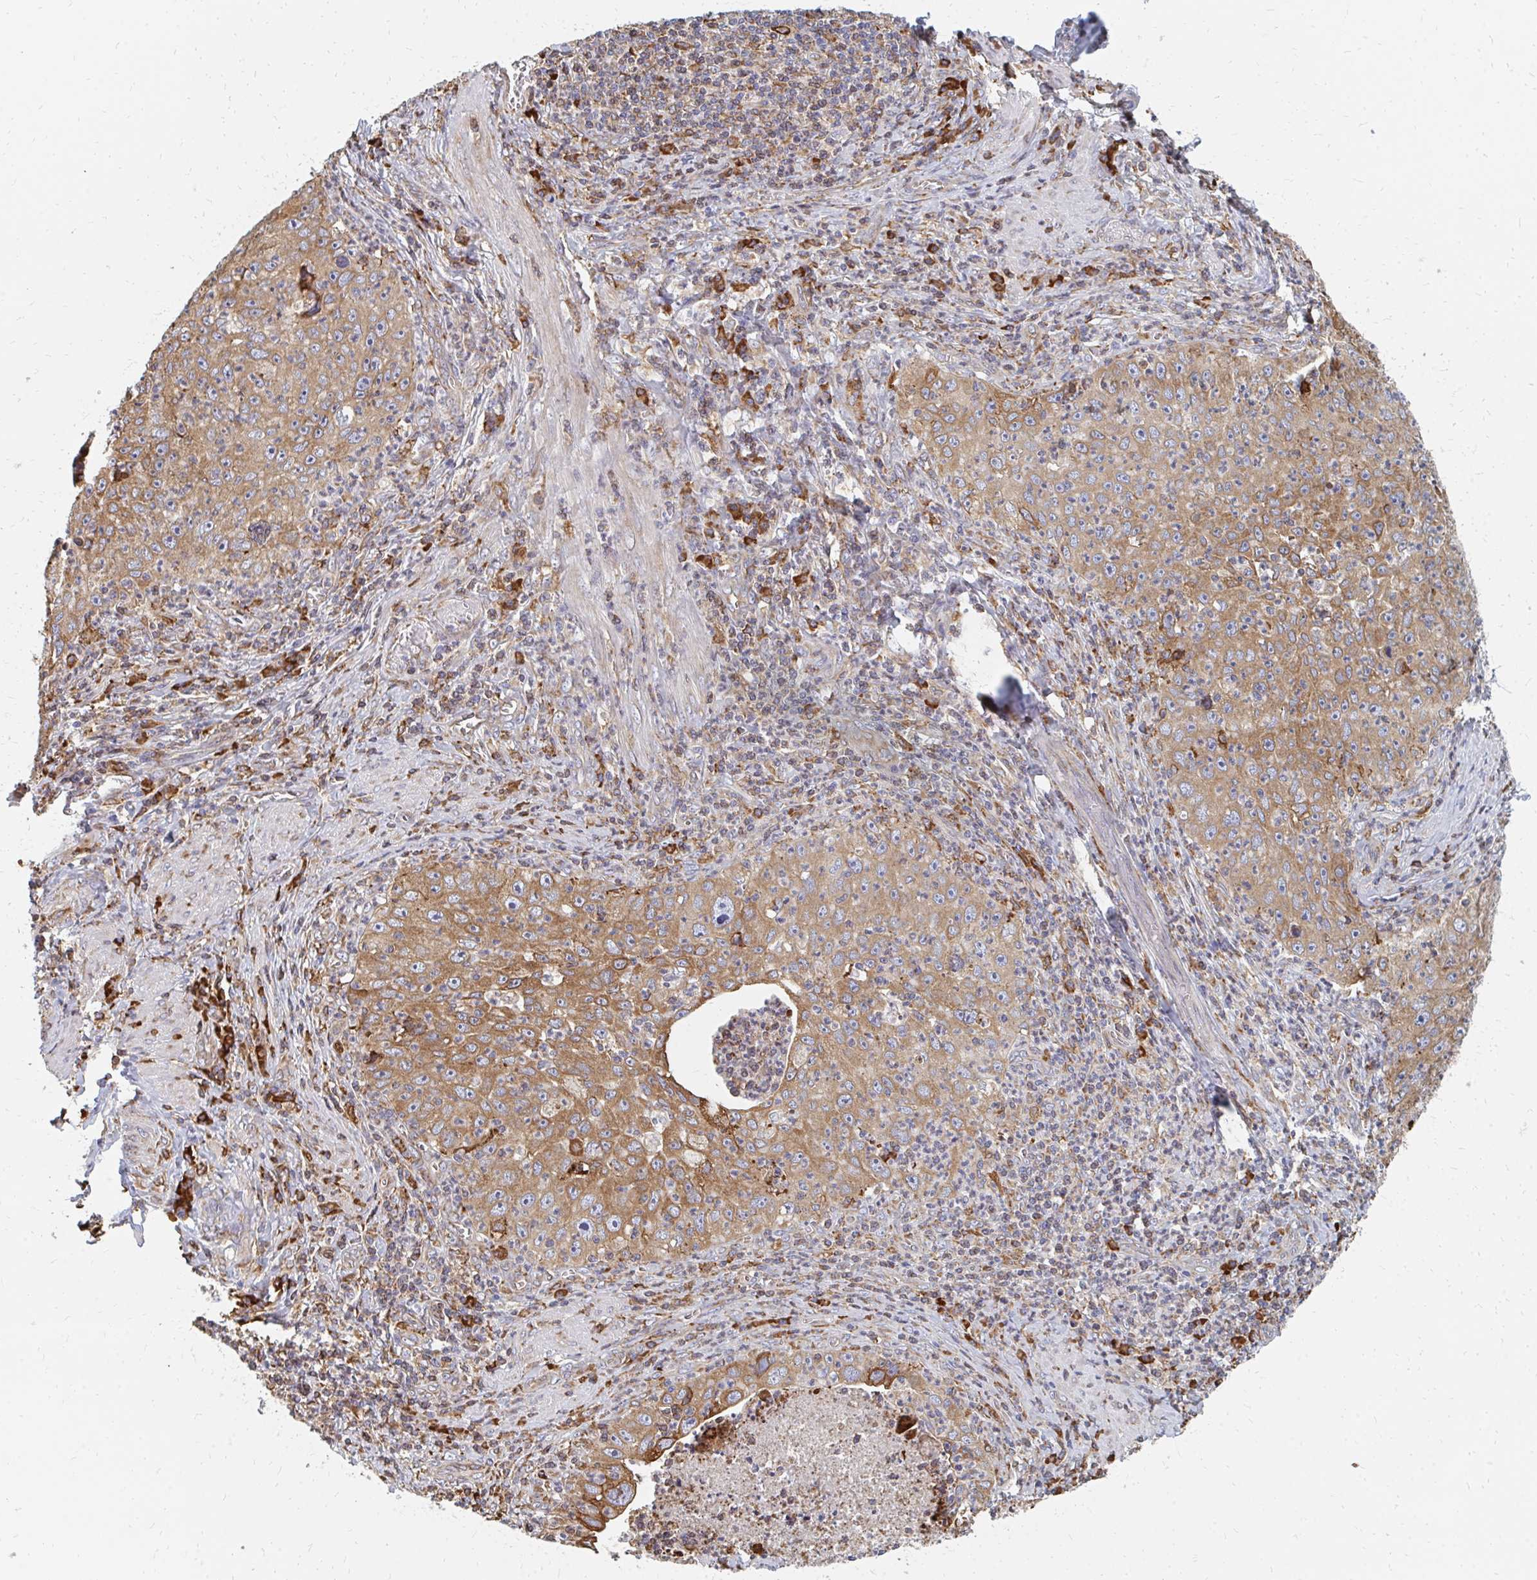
{"staining": {"intensity": "moderate", "quantity": ">75%", "location": "cytoplasmic/membranous"}, "tissue": "cervical cancer", "cell_type": "Tumor cells", "image_type": "cancer", "snomed": [{"axis": "morphology", "description": "Squamous cell carcinoma, NOS"}, {"axis": "topography", "description": "Cervix"}], "caption": "Tumor cells display moderate cytoplasmic/membranous staining in about >75% of cells in cervical cancer. (Brightfield microscopy of DAB IHC at high magnification).", "gene": "PPP1R13L", "patient": {"sex": "female", "age": 30}}